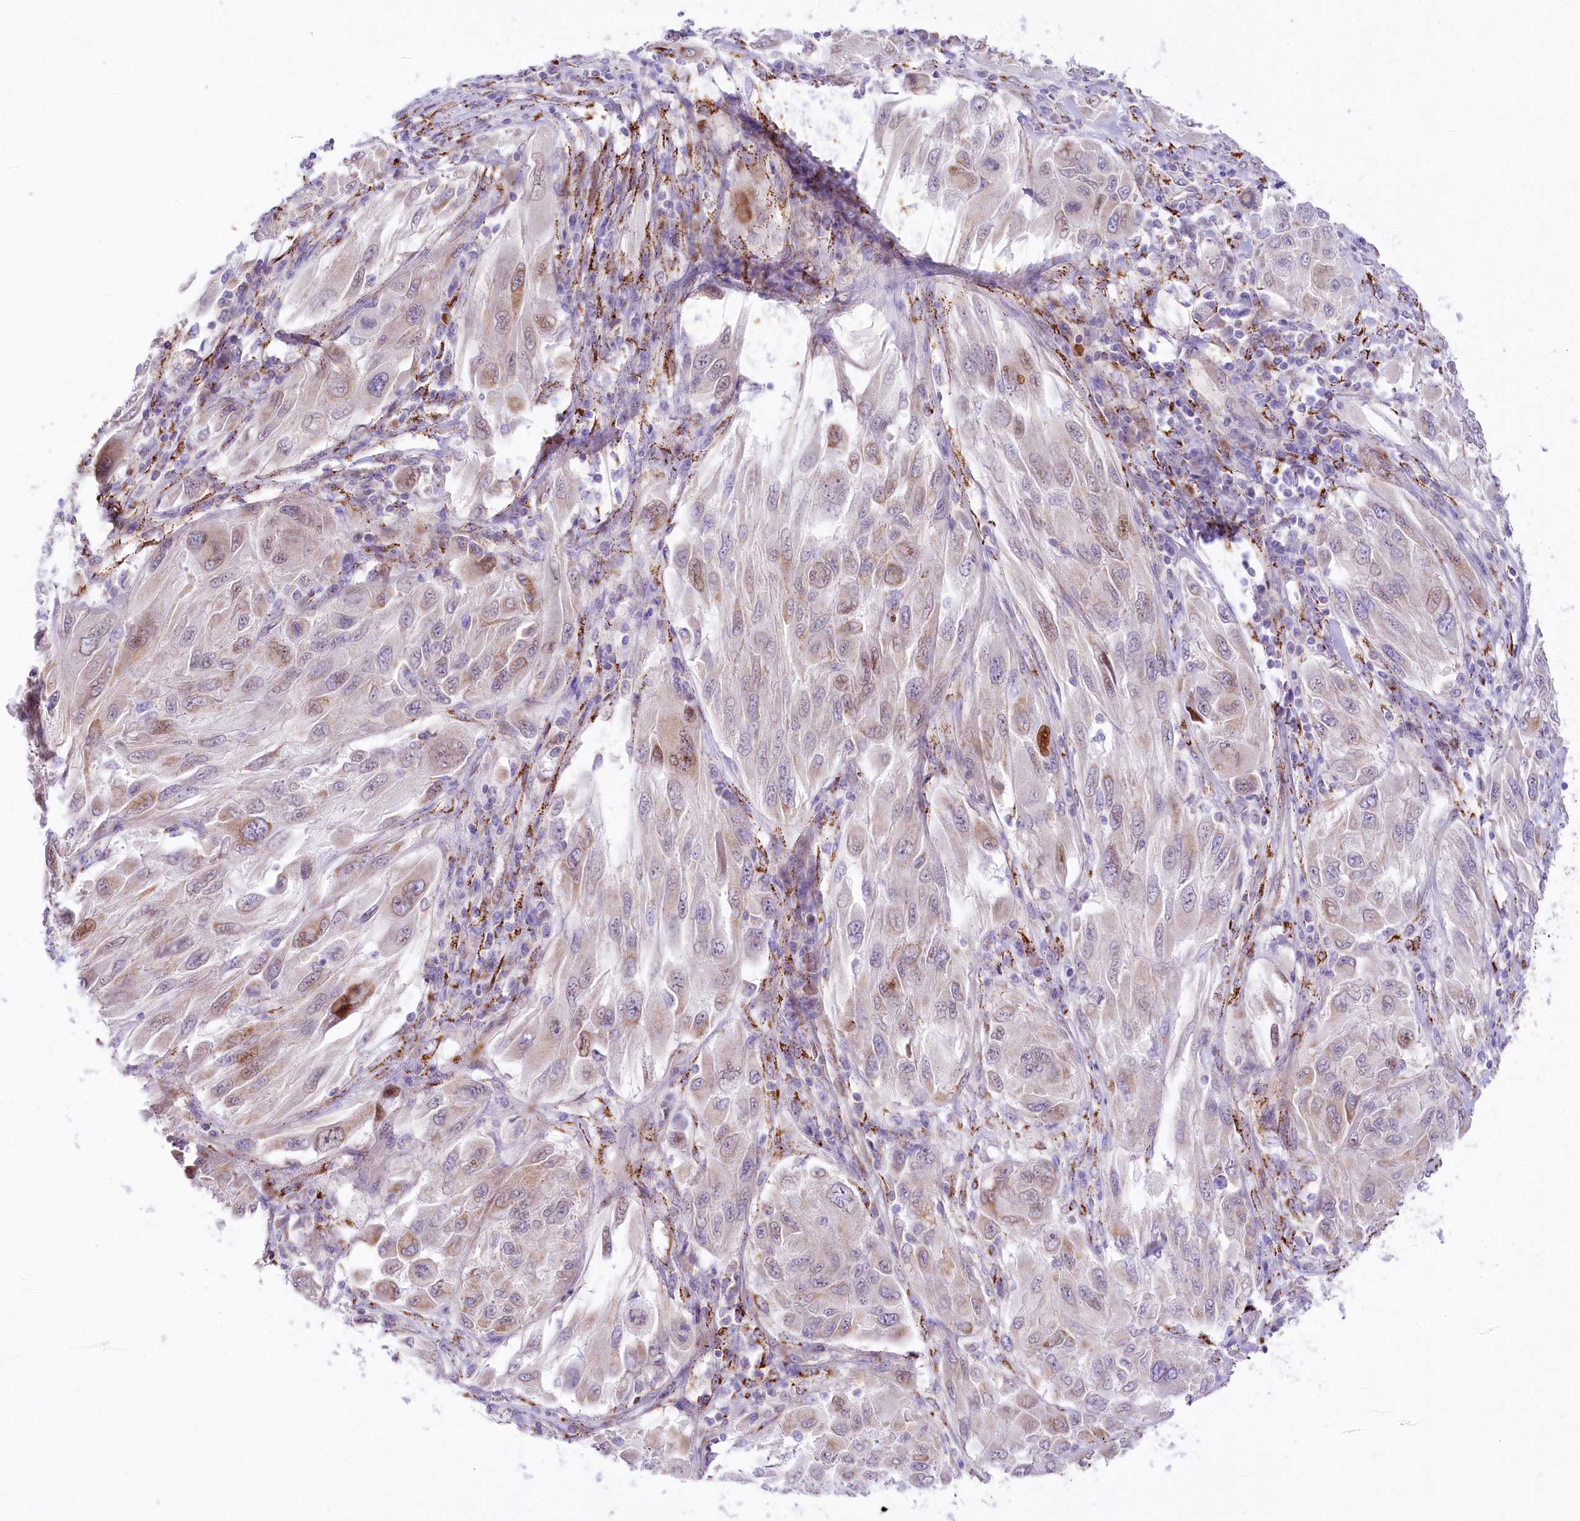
{"staining": {"intensity": "moderate", "quantity": "<25%", "location": "nuclear"}, "tissue": "melanoma", "cell_type": "Tumor cells", "image_type": "cancer", "snomed": [{"axis": "morphology", "description": "Malignant melanoma, NOS"}, {"axis": "topography", "description": "Skin"}], "caption": "Brown immunohistochemical staining in melanoma demonstrates moderate nuclear positivity in approximately <25% of tumor cells. The protein is stained brown, and the nuclei are stained in blue (DAB IHC with brightfield microscopy, high magnification).", "gene": "PPIP5K2", "patient": {"sex": "female", "age": 91}}